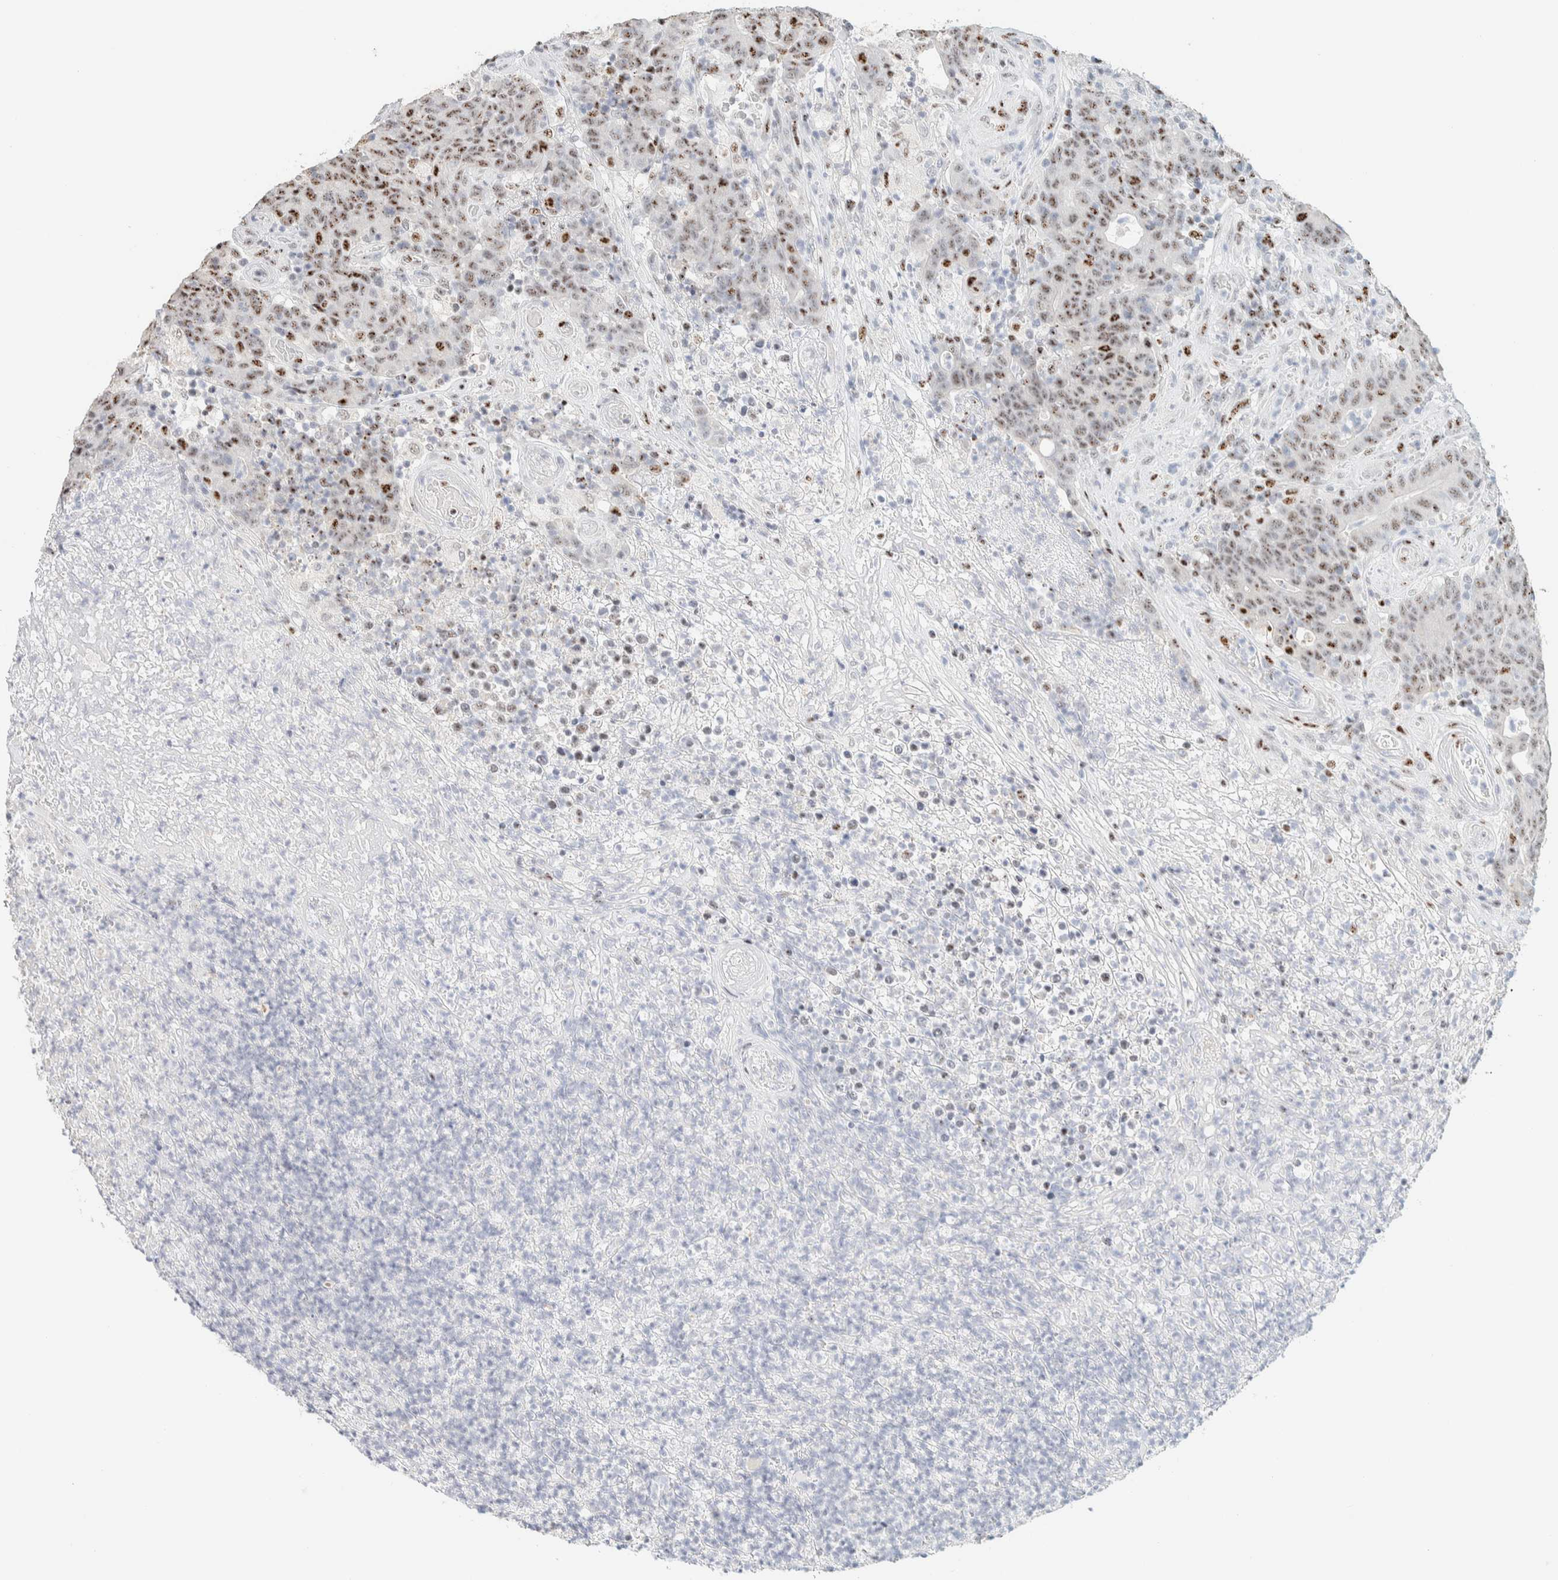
{"staining": {"intensity": "moderate", "quantity": "25%-75%", "location": "nuclear"}, "tissue": "colorectal cancer", "cell_type": "Tumor cells", "image_type": "cancer", "snomed": [{"axis": "morphology", "description": "Normal tissue, NOS"}, {"axis": "morphology", "description": "Adenocarcinoma, NOS"}, {"axis": "topography", "description": "Colon"}], "caption": "Immunohistochemical staining of colorectal cancer (adenocarcinoma) demonstrates medium levels of moderate nuclear protein staining in approximately 25%-75% of tumor cells.", "gene": "SON", "patient": {"sex": "female", "age": 75}}